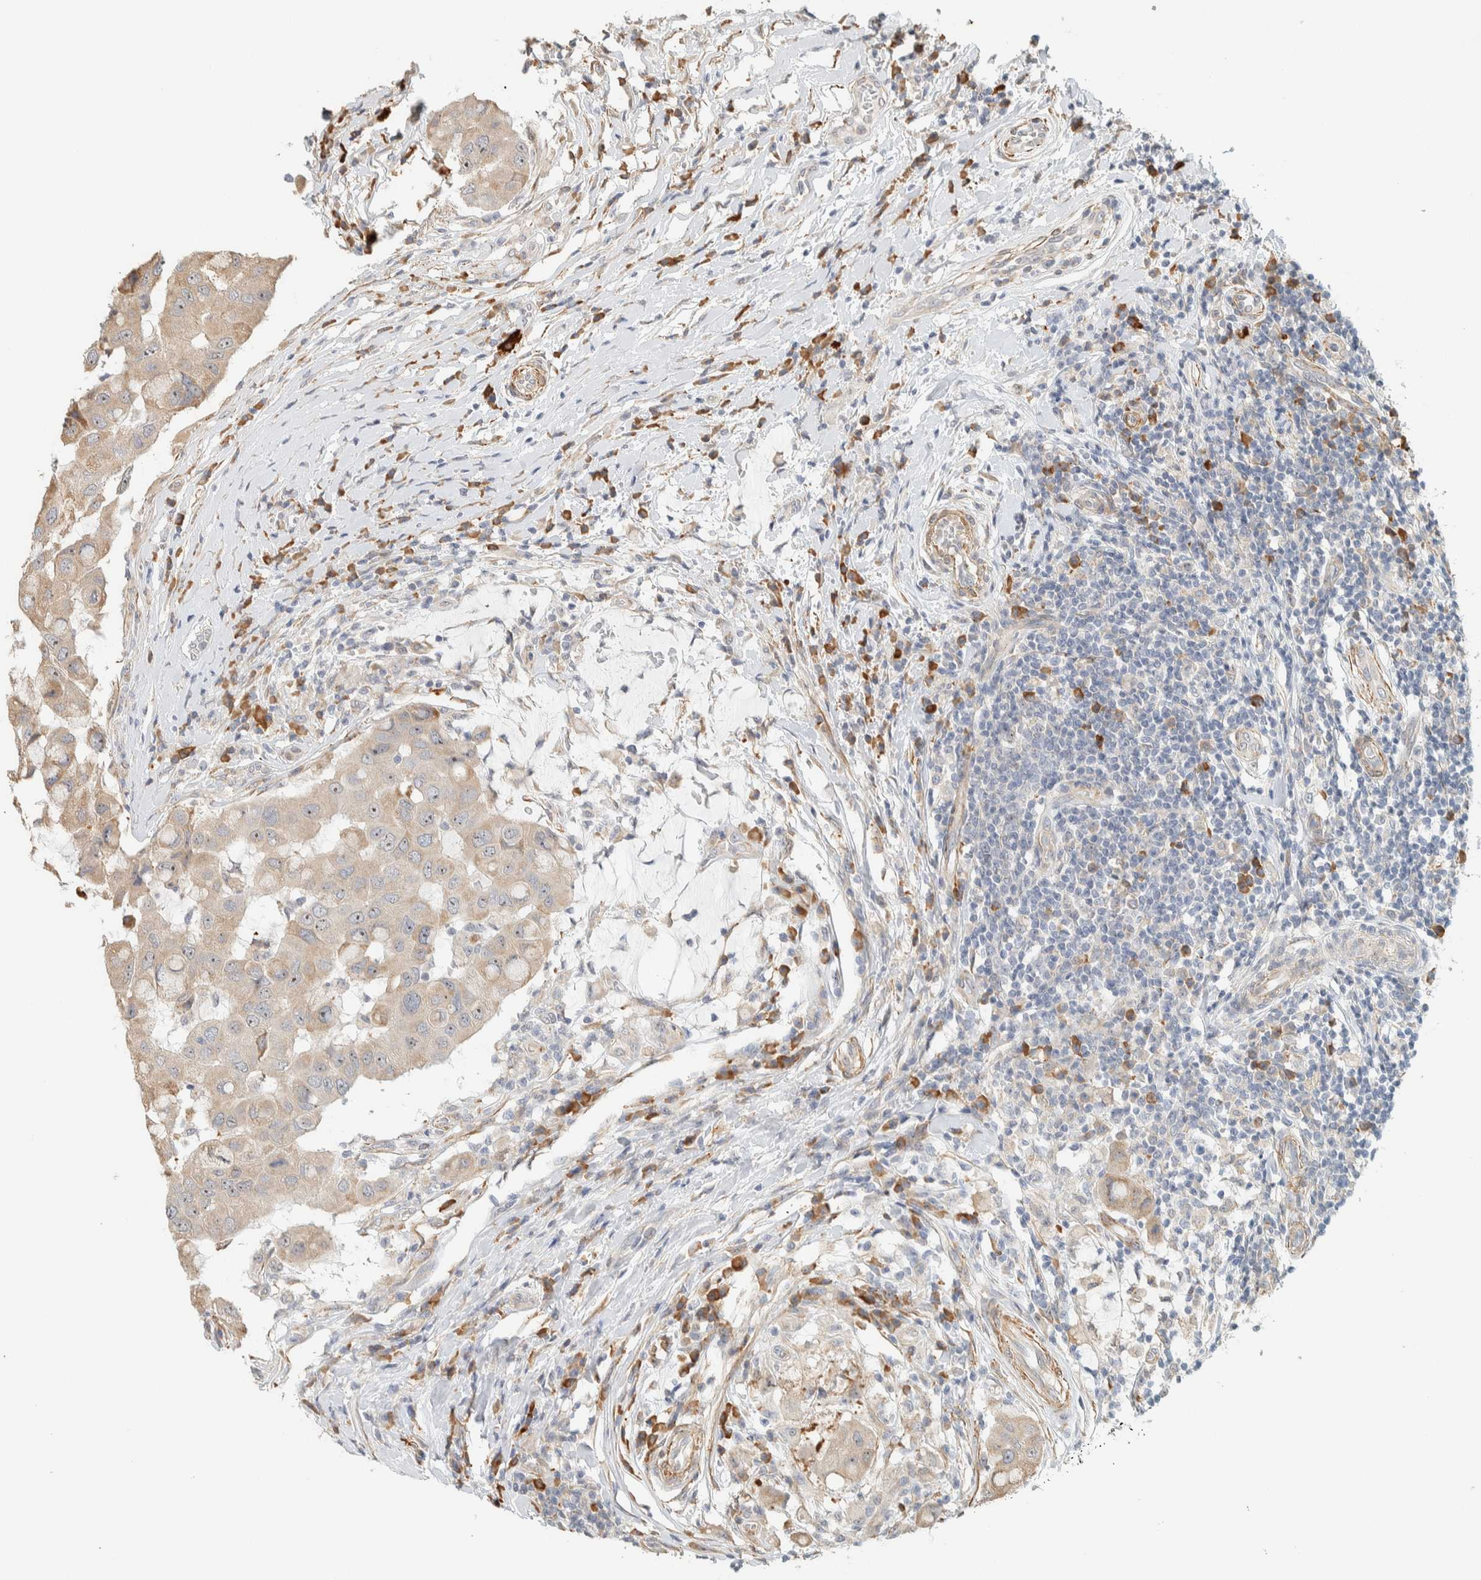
{"staining": {"intensity": "weak", "quantity": "25%-75%", "location": "cytoplasmic/membranous"}, "tissue": "breast cancer", "cell_type": "Tumor cells", "image_type": "cancer", "snomed": [{"axis": "morphology", "description": "Duct carcinoma"}, {"axis": "topography", "description": "Breast"}], "caption": "The immunohistochemical stain highlights weak cytoplasmic/membranous positivity in tumor cells of breast cancer tissue.", "gene": "KLHL40", "patient": {"sex": "female", "age": 27}}